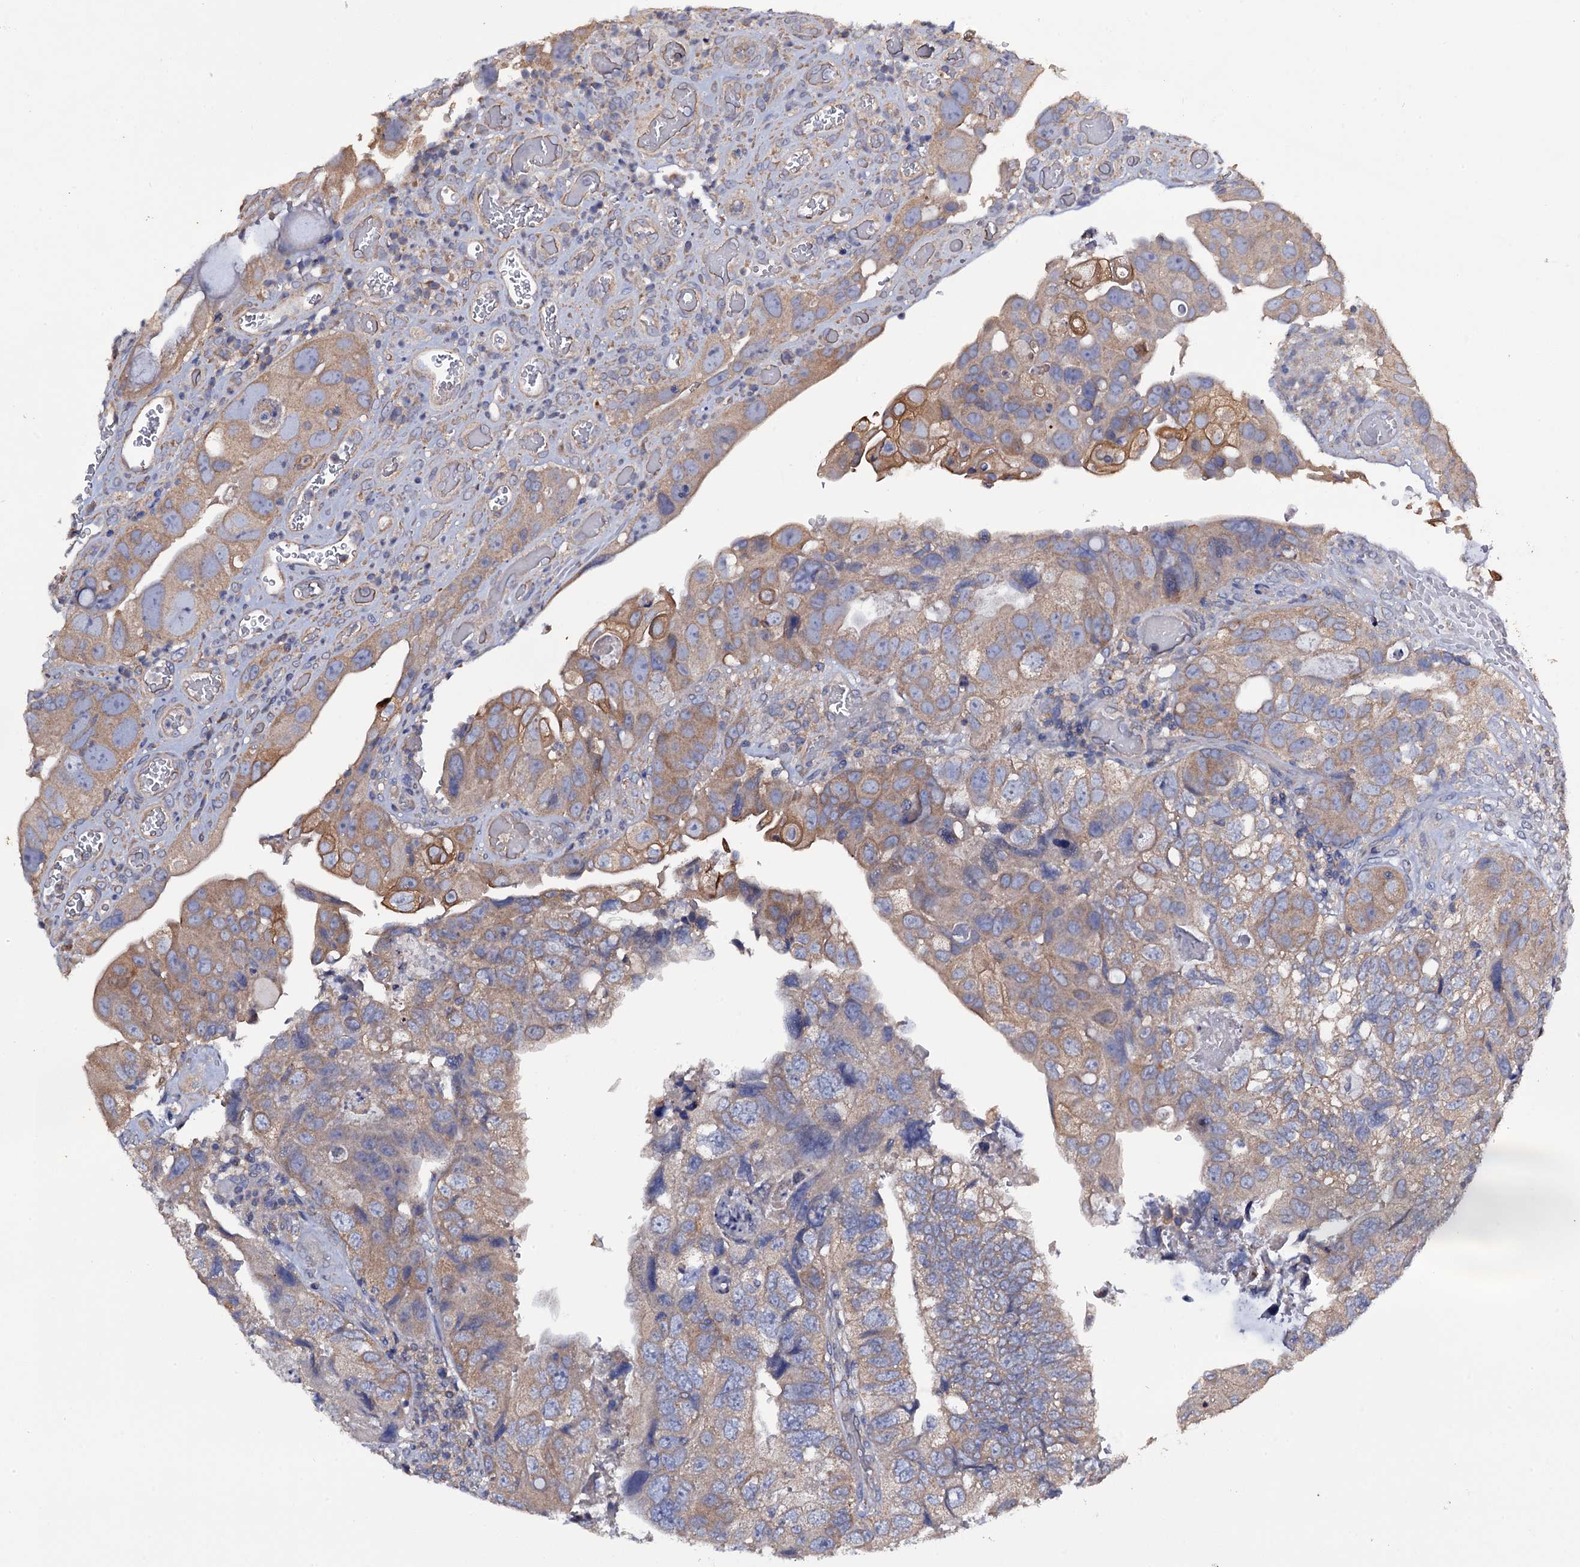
{"staining": {"intensity": "moderate", "quantity": "25%-75%", "location": "cytoplasmic/membranous"}, "tissue": "colorectal cancer", "cell_type": "Tumor cells", "image_type": "cancer", "snomed": [{"axis": "morphology", "description": "Adenocarcinoma, NOS"}, {"axis": "topography", "description": "Rectum"}], "caption": "DAB immunohistochemical staining of human colorectal cancer (adenocarcinoma) reveals moderate cytoplasmic/membranous protein expression in about 25%-75% of tumor cells. (DAB (3,3'-diaminobenzidine) IHC with brightfield microscopy, high magnification).", "gene": "TTC23", "patient": {"sex": "male", "age": 63}}